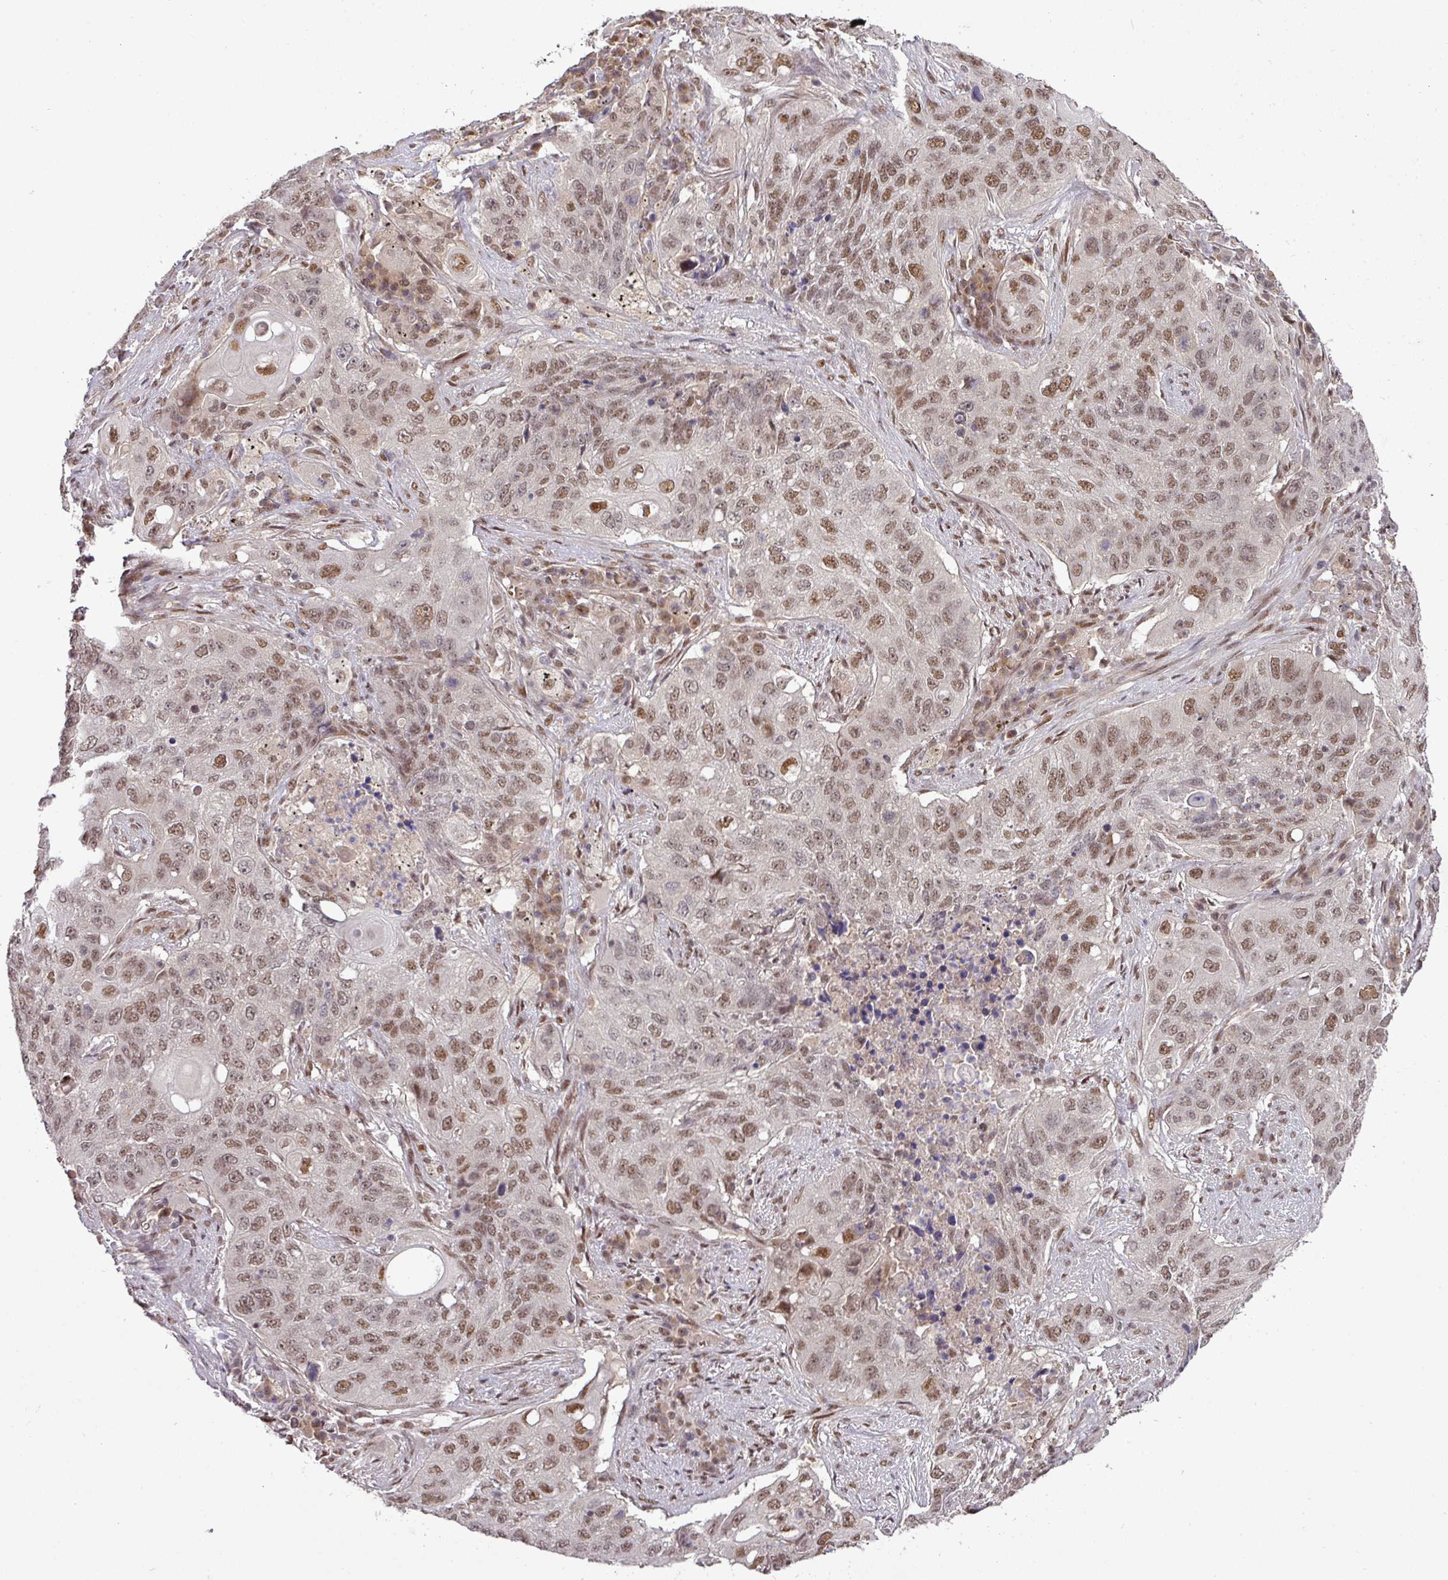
{"staining": {"intensity": "moderate", "quantity": ">75%", "location": "nuclear"}, "tissue": "lung cancer", "cell_type": "Tumor cells", "image_type": "cancer", "snomed": [{"axis": "morphology", "description": "Squamous cell carcinoma, NOS"}, {"axis": "topography", "description": "Lung"}], "caption": "IHC image of human lung cancer (squamous cell carcinoma) stained for a protein (brown), which reveals medium levels of moderate nuclear staining in about >75% of tumor cells.", "gene": "CIC", "patient": {"sex": "female", "age": 63}}